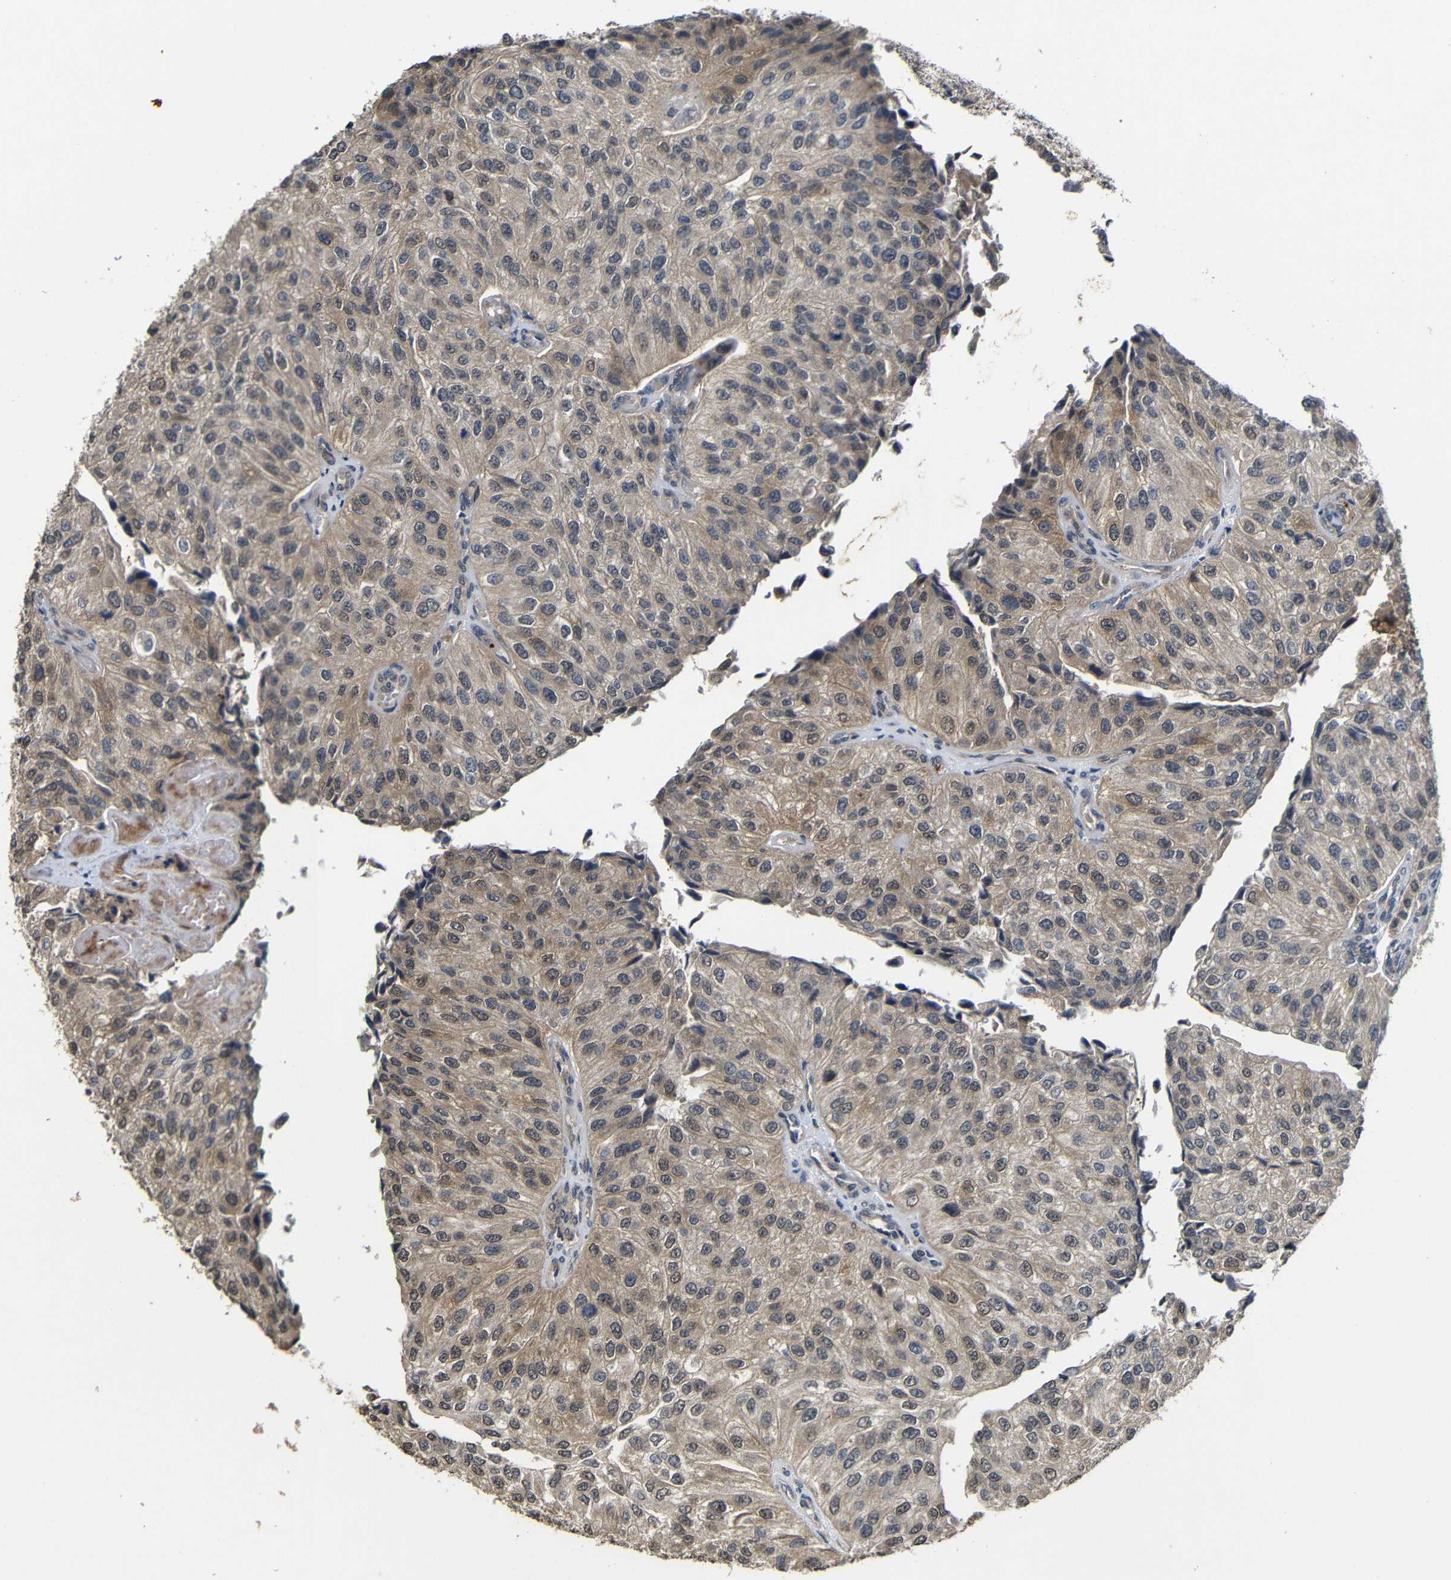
{"staining": {"intensity": "weak", "quantity": "25%-75%", "location": "cytoplasmic/membranous"}, "tissue": "urothelial cancer", "cell_type": "Tumor cells", "image_type": "cancer", "snomed": [{"axis": "morphology", "description": "Urothelial carcinoma, High grade"}, {"axis": "topography", "description": "Kidney"}, {"axis": "topography", "description": "Urinary bladder"}], "caption": "High-grade urothelial carcinoma was stained to show a protein in brown. There is low levels of weak cytoplasmic/membranous positivity in about 25%-75% of tumor cells.", "gene": "ATG12", "patient": {"sex": "male", "age": 77}}